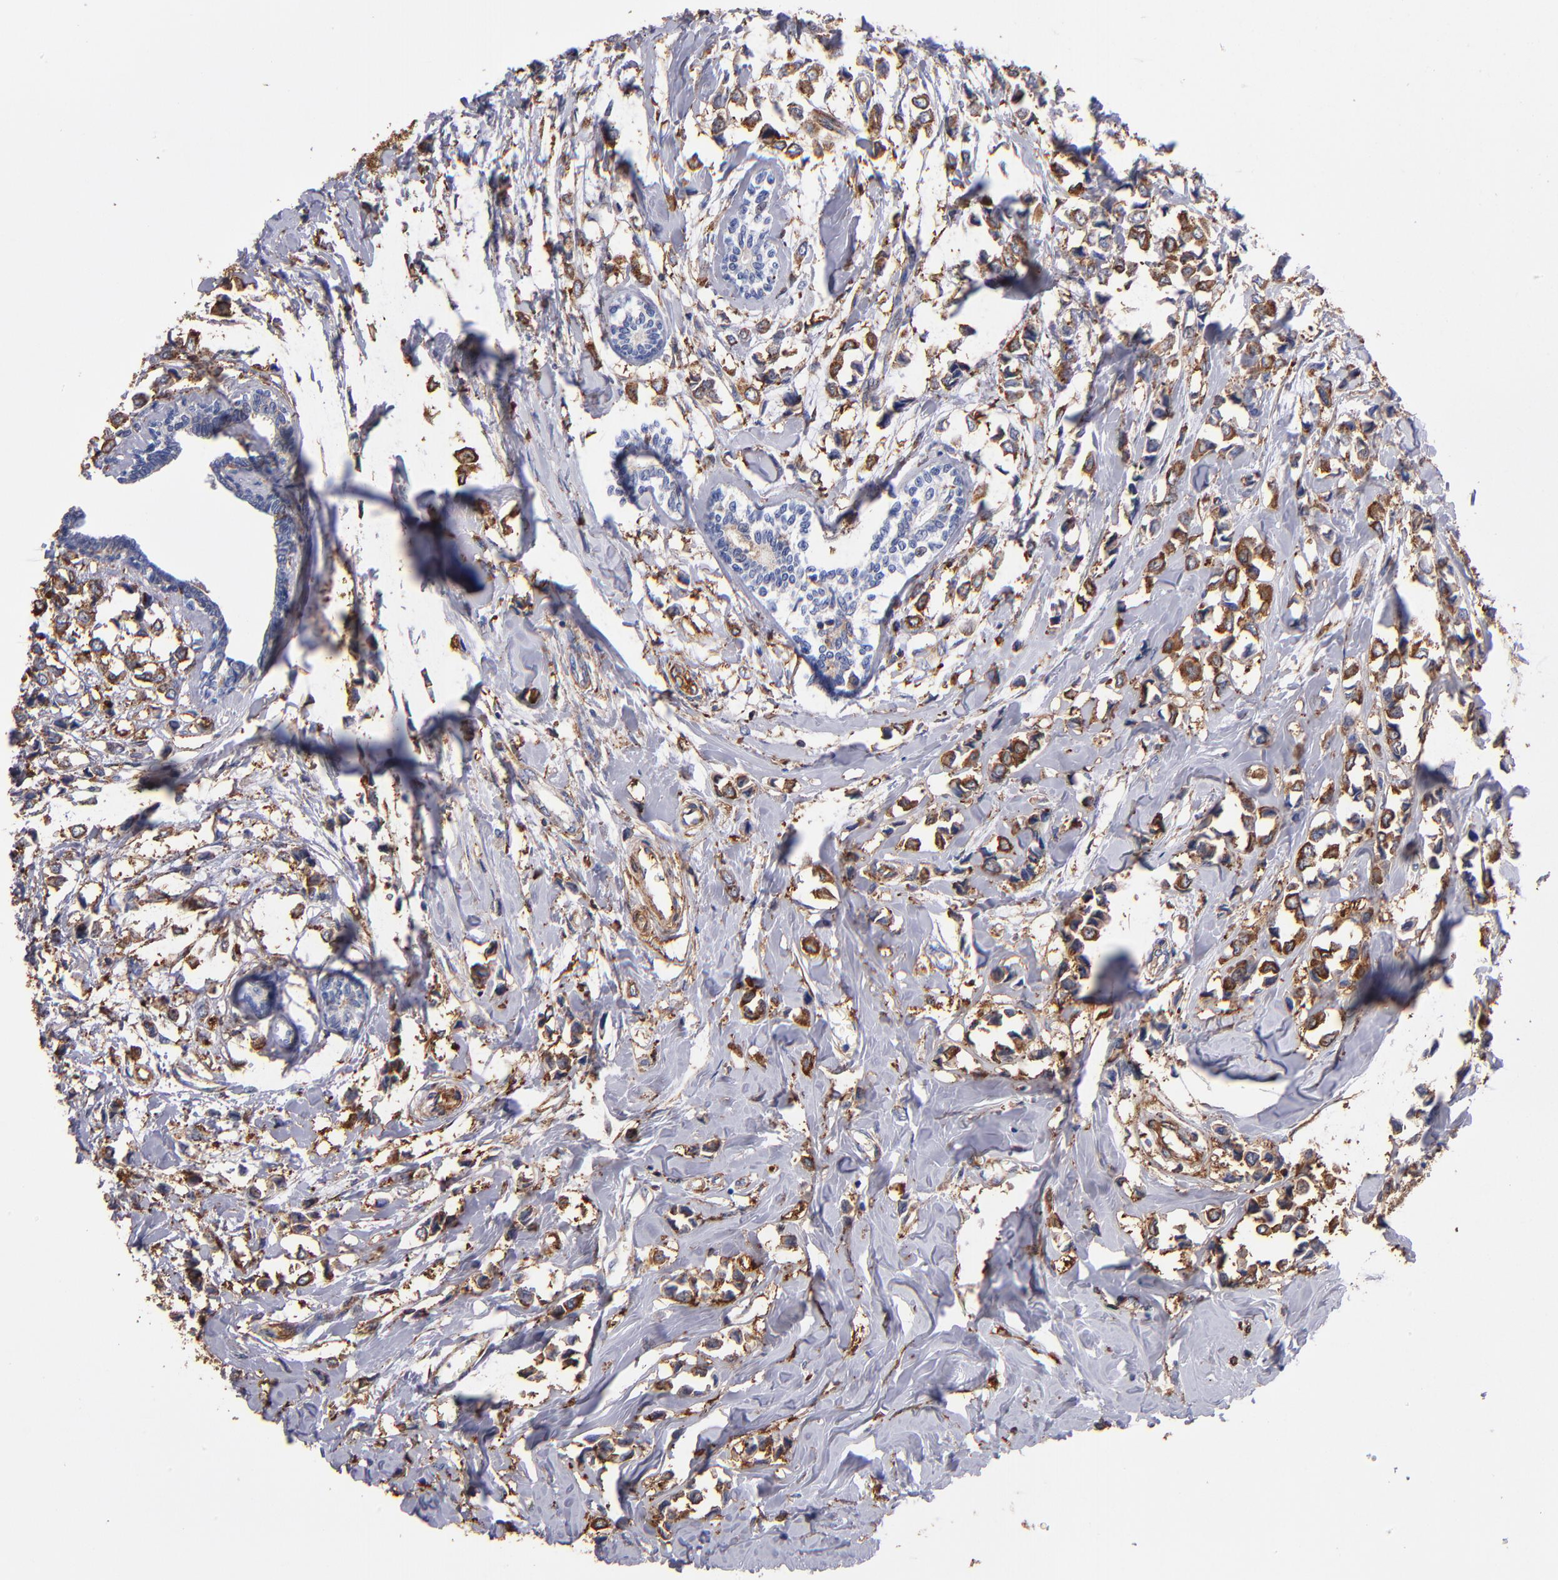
{"staining": {"intensity": "moderate", "quantity": ">75%", "location": "cytoplasmic/membranous"}, "tissue": "breast cancer", "cell_type": "Tumor cells", "image_type": "cancer", "snomed": [{"axis": "morphology", "description": "Lobular carcinoma"}, {"axis": "topography", "description": "Breast"}], "caption": "The immunohistochemical stain labels moderate cytoplasmic/membranous positivity in tumor cells of breast lobular carcinoma tissue.", "gene": "MVP", "patient": {"sex": "female", "age": 51}}